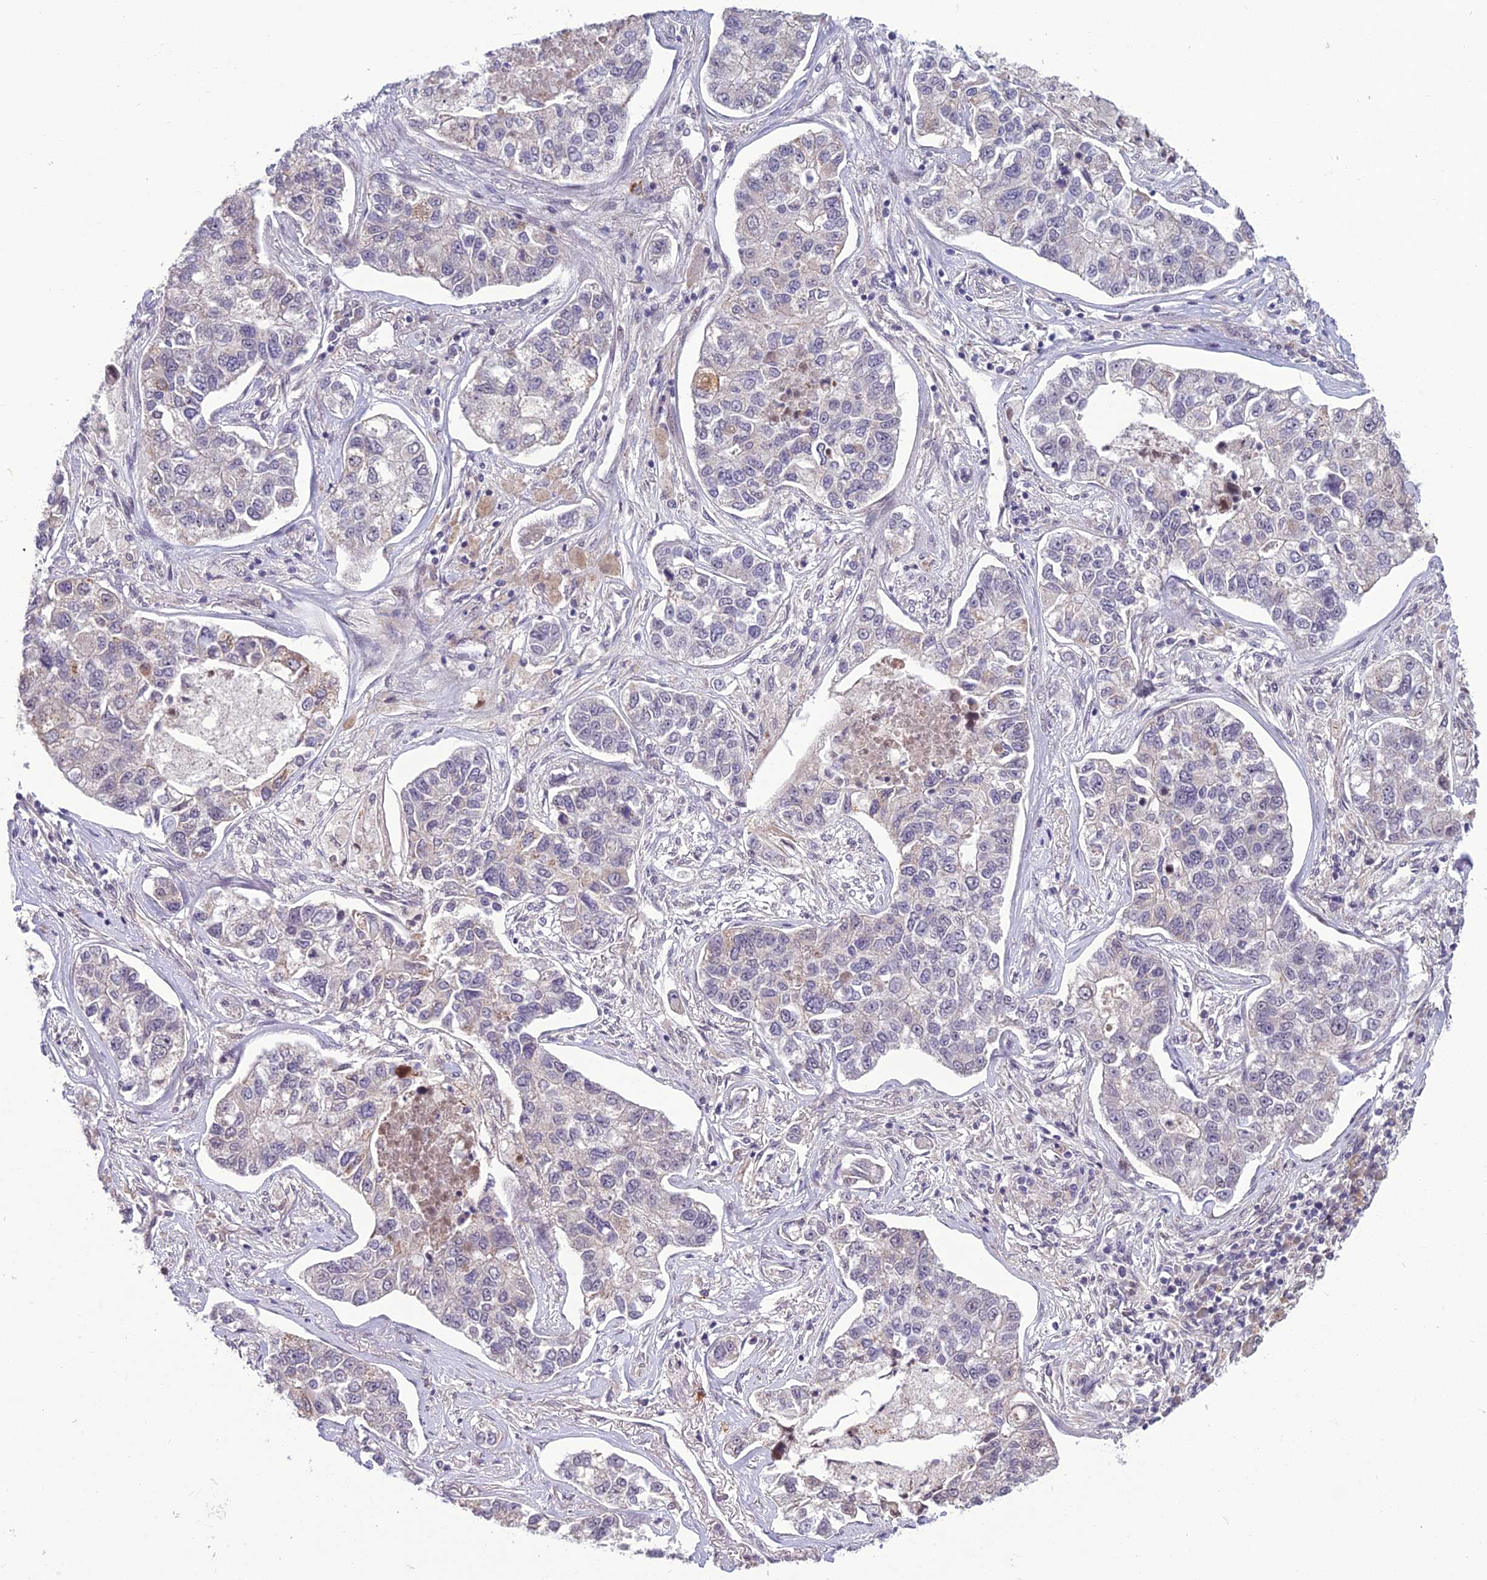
{"staining": {"intensity": "negative", "quantity": "none", "location": "none"}, "tissue": "lung cancer", "cell_type": "Tumor cells", "image_type": "cancer", "snomed": [{"axis": "morphology", "description": "Adenocarcinoma, NOS"}, {"axis": "topography", "description": "Lung"}], "caption": "Histopathology image shows no protein positivity in tumor cells of adenocarcinoma (lung) tissue.", "gene": "FBRS", "patient": {"sex": "male", "age": 49}}